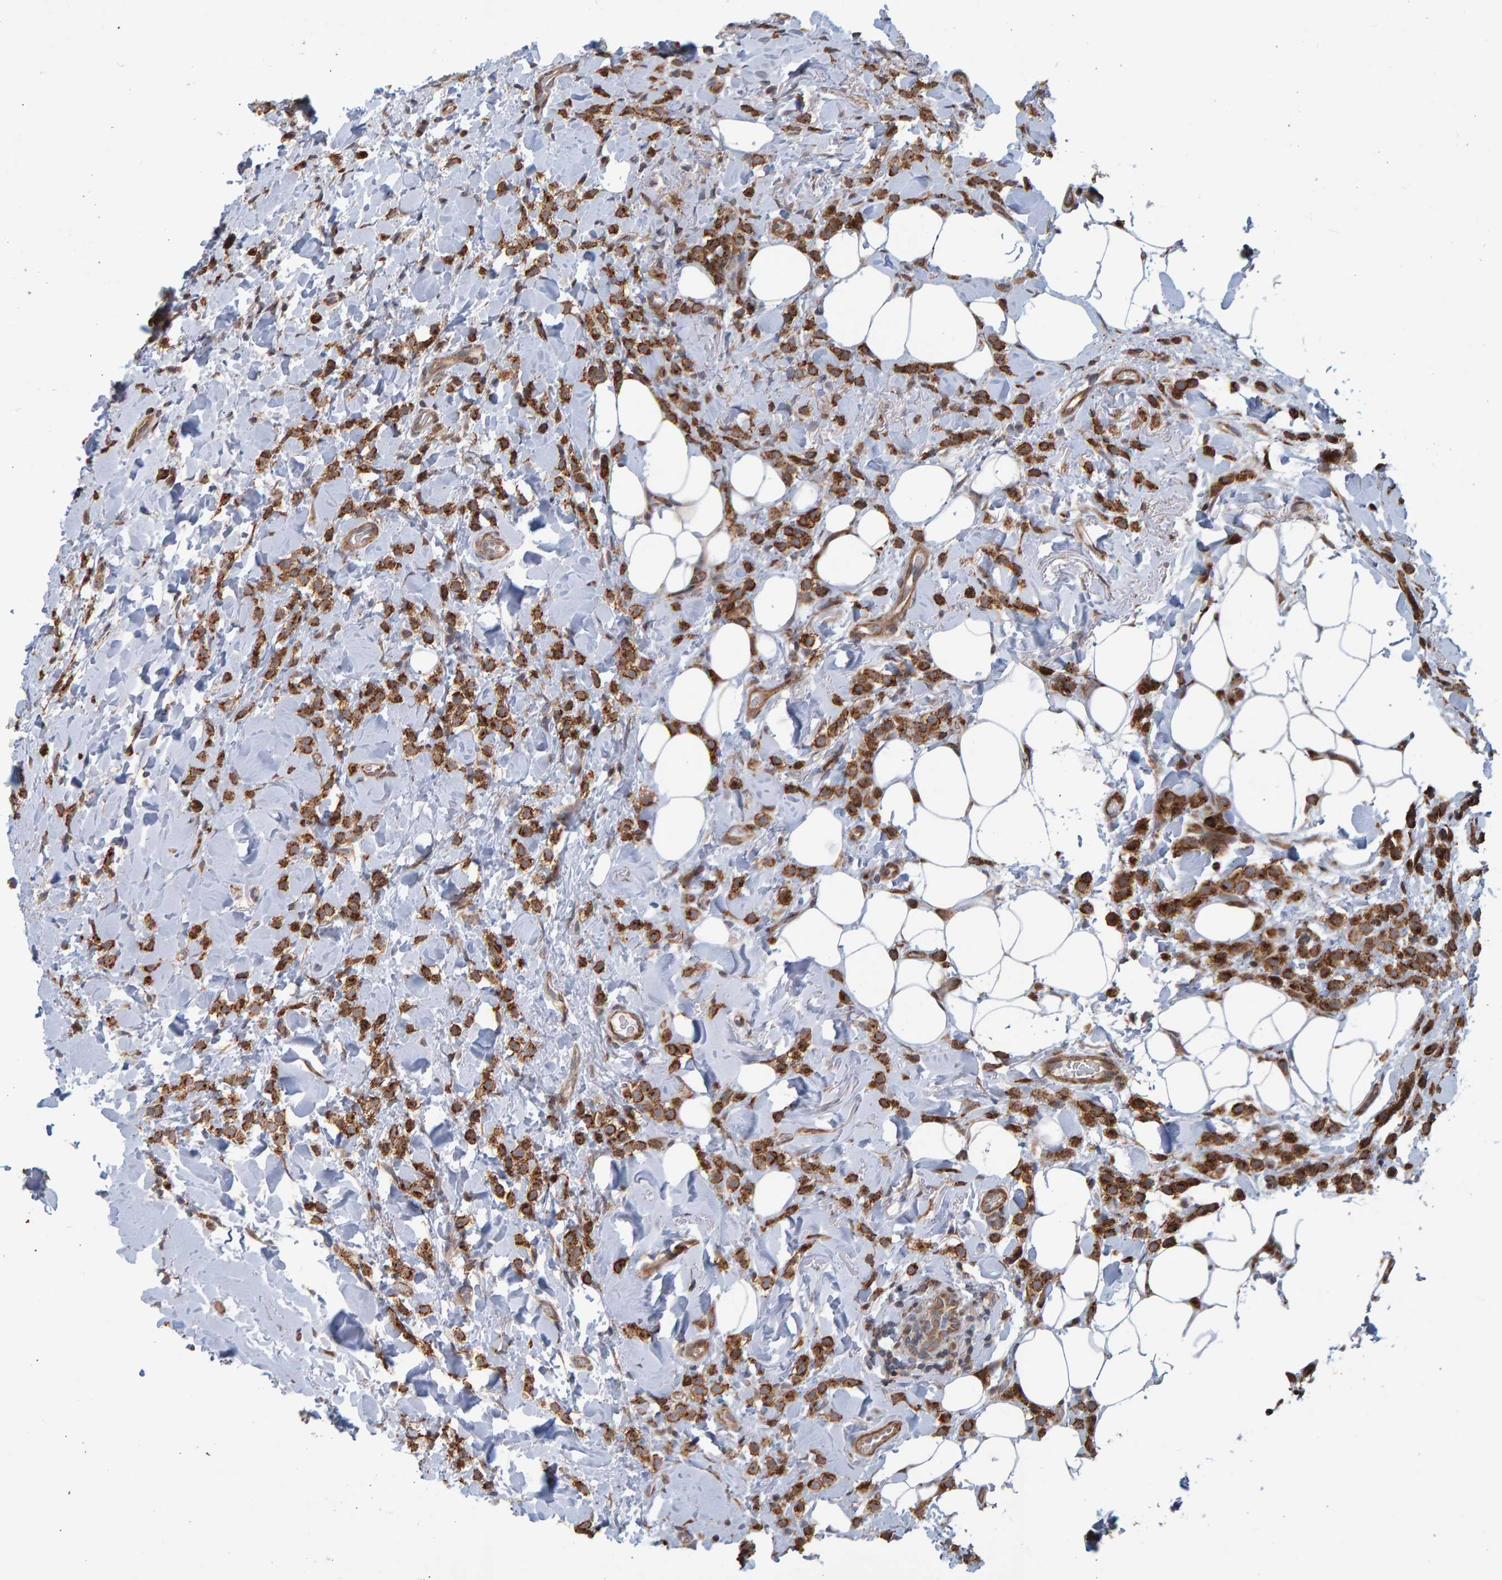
{"staining": {"intensity": "strong", "quantity": ">75%", "location": "cytoplasmic/membranous"}, "tissue": "breast cancer", "cell_type": "Tumor cells", "image_type": "cancer", "snomed": [{"axis": "morphology", "description": "Normal tissue, NOS"}, {"axis": "morphology", "description": "Lobular carcinoma"}, {"axis": "topography", "description": "Breast"}], "caption": "DAB immunohistochemical staining of breast lobular carcinoma demonstrates strong cytoplasmic/membranous protein positivity in approximately >75% of tumor cells.", "gene": "LRBA", "patient": {"sex": "female", "age": 50}}